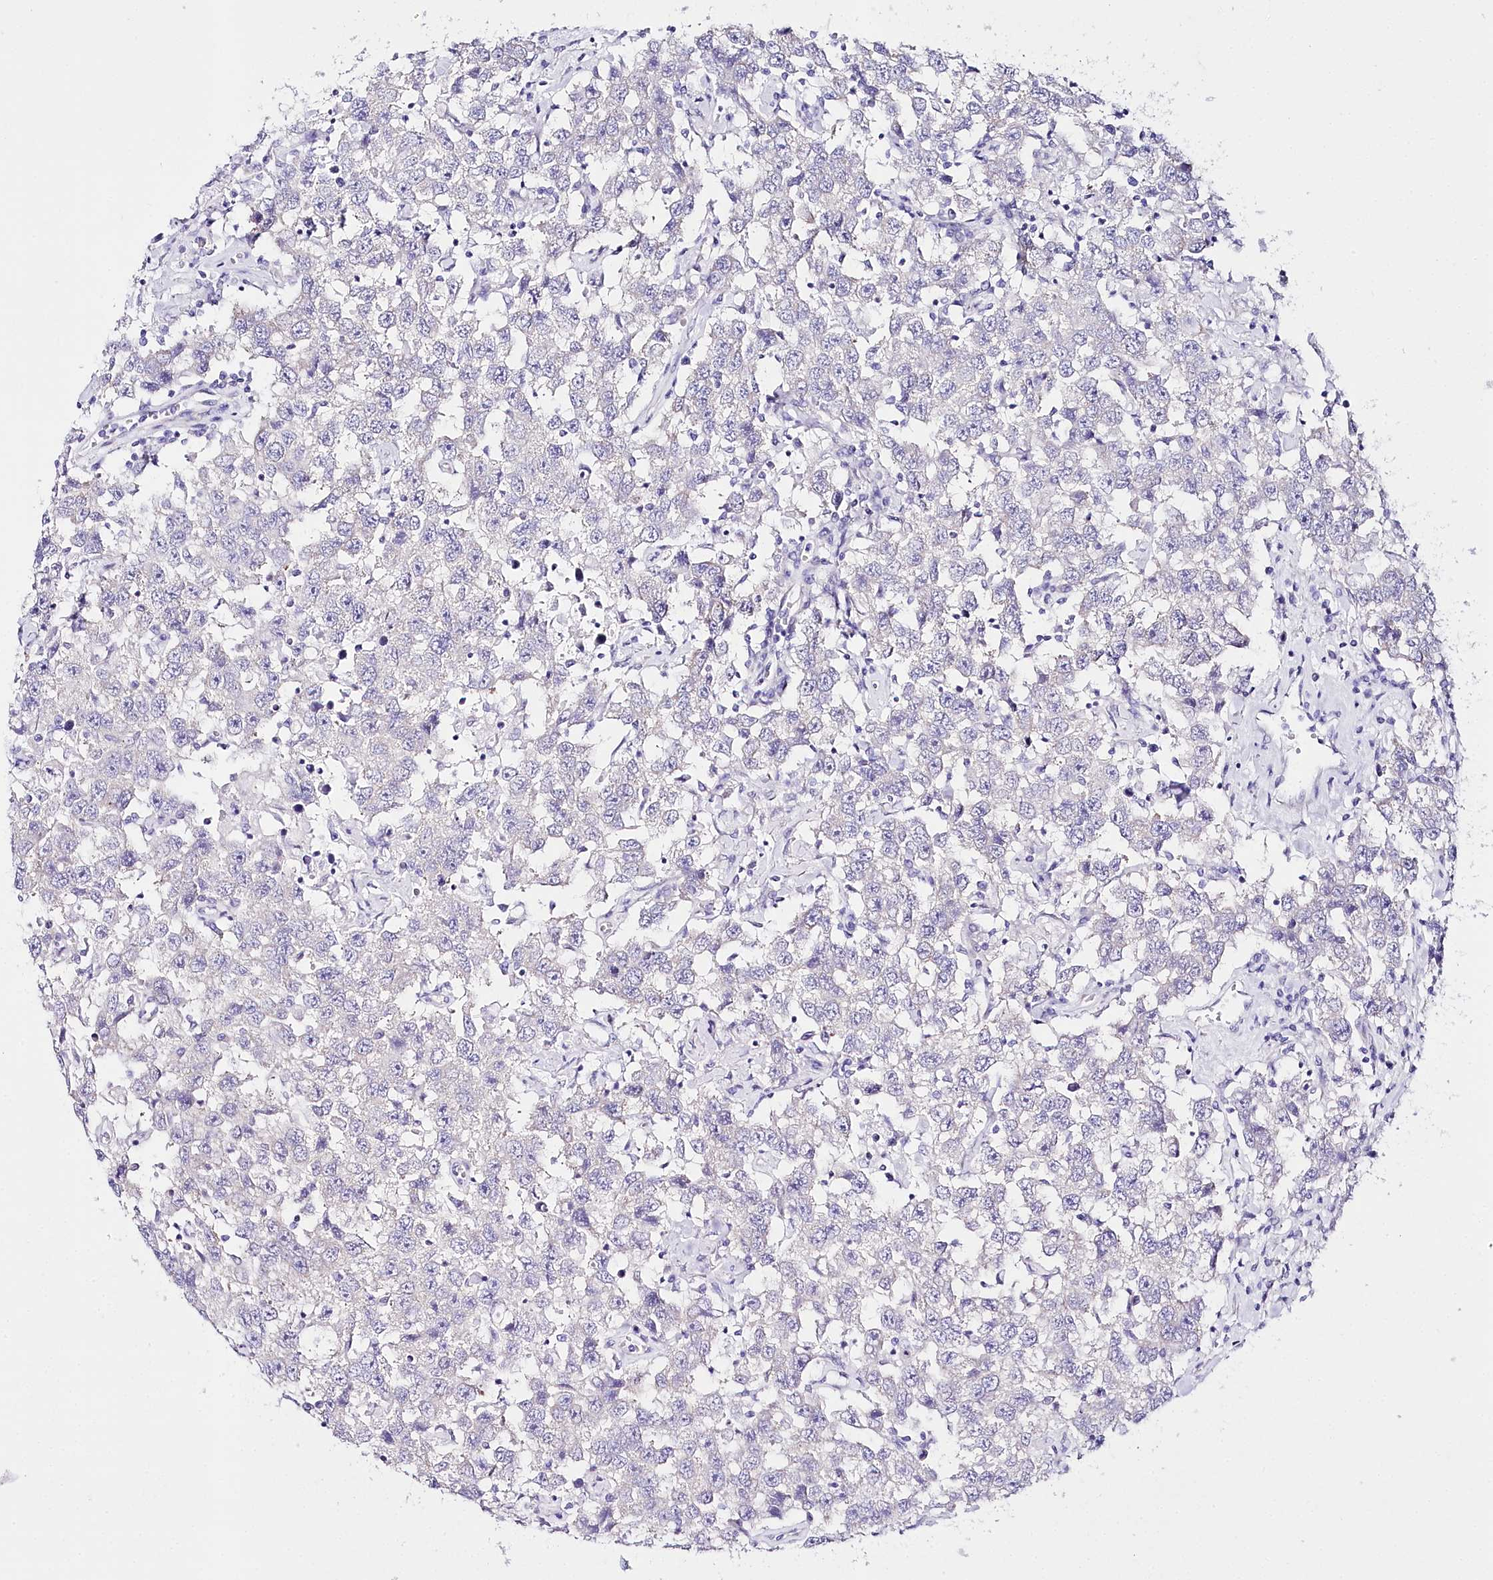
{"staining": {"intensity": "negative", "quantity": "none", "location": "none"}, "tissue": "testis cancer", "cell_type": "Tumor cells", "image_type": "cancer", "snomed": [{"axis": "morphology", "description": "Seminoma, NOS"}, {"axis": "topography", "description": "Testis"}], "caption": "Tumor cells are negative for protein expression in human testis cancer (seminoma).", "gene": "CSN3", "patient": {"sex": "male", "age": 41}}